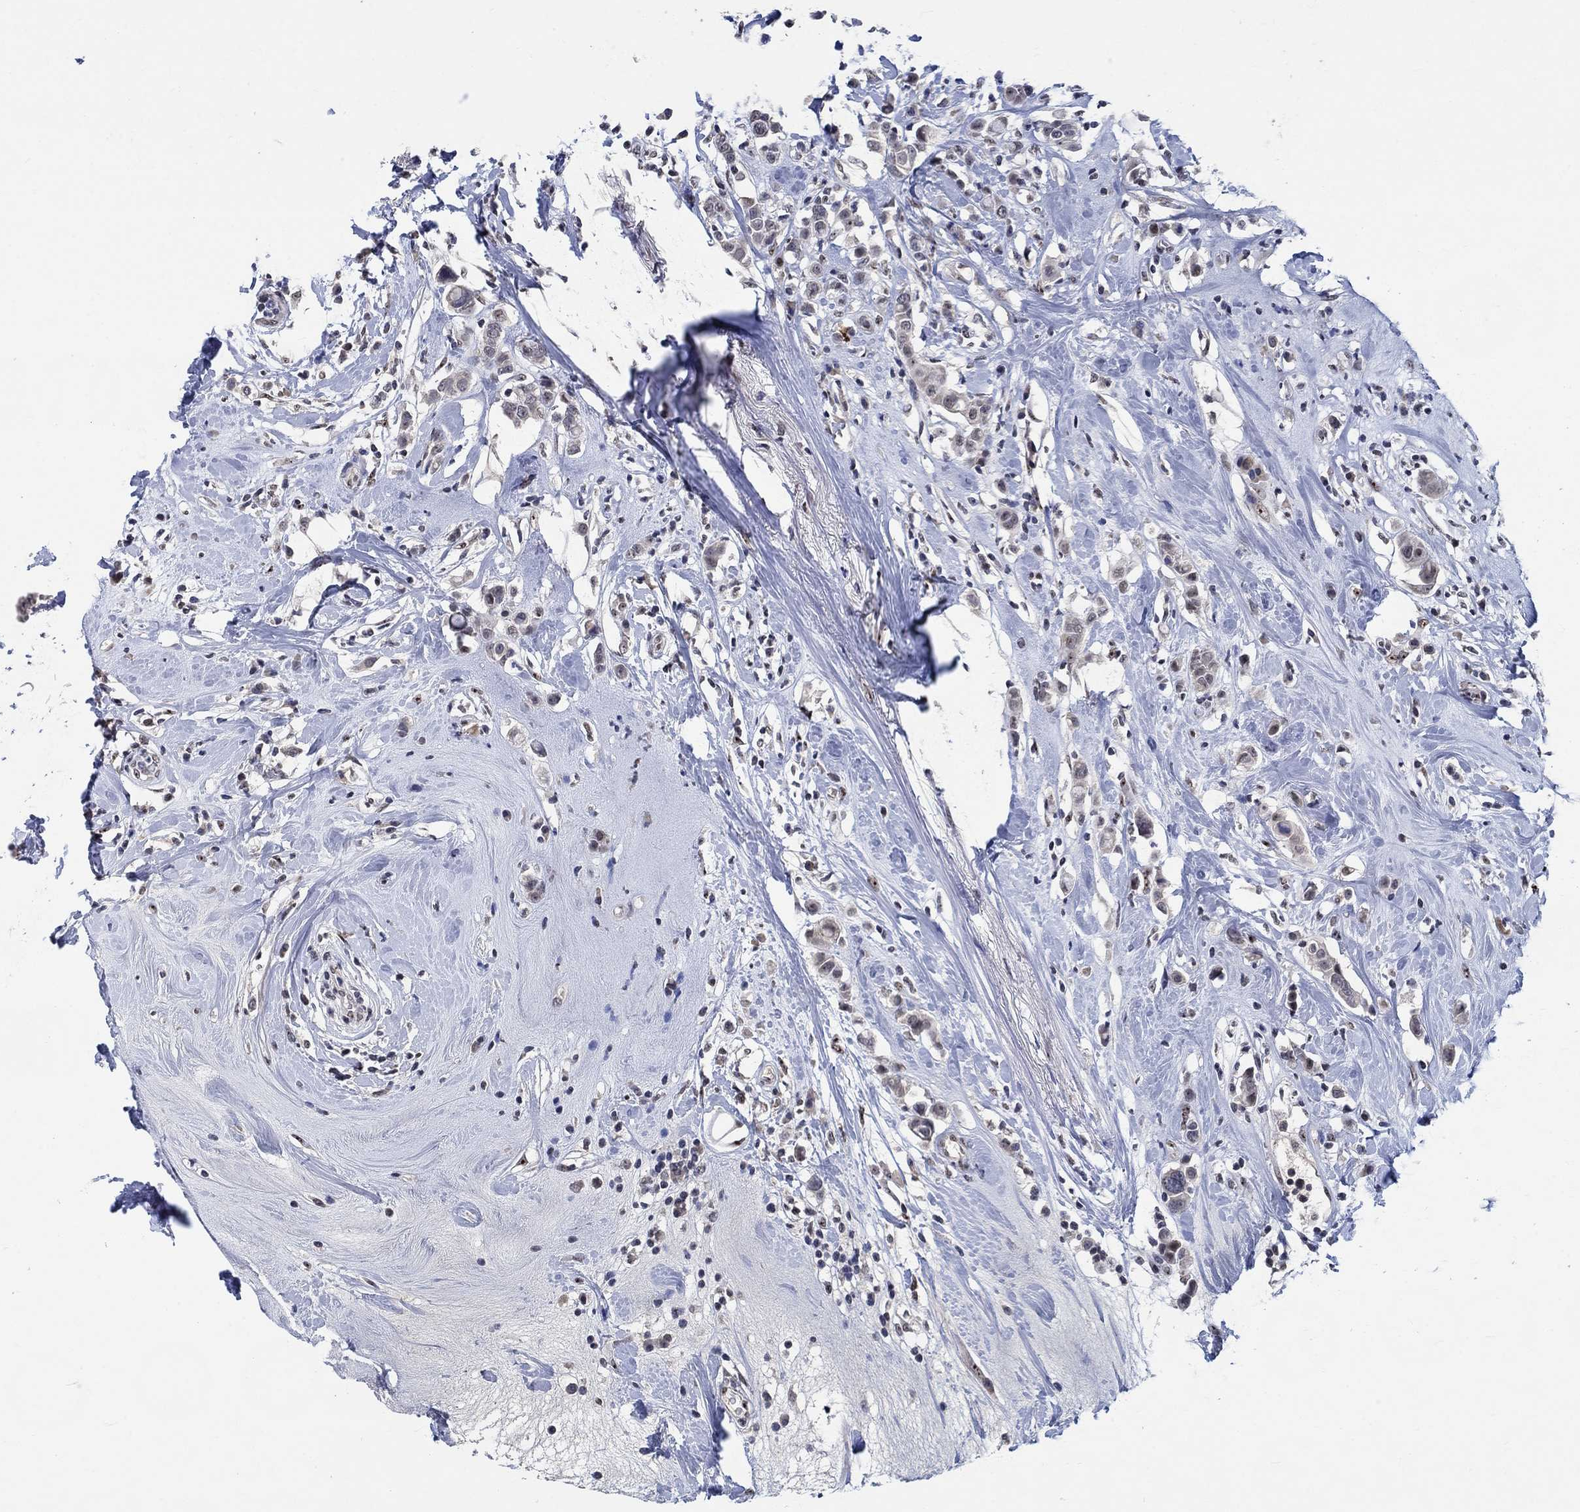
{"staining": {"intensity": "negative", "quantity": "none", "location": "none"}, "tissue": "breast cancer", "cell_type": "Tumor cells", "image_type": "cancer", "snomed": [{"axis": "morphology", "description": "Duct carcinoma"}, {"axis": "topography", "description": "Breast"}], "caption": "An immunohistochemistry (IHC) micrograph of breast cancer is shown. There is no staining in tumor cells of breast cancer.", "gene": "HTN1", "patient": {"sex": "female", "age": 27}}